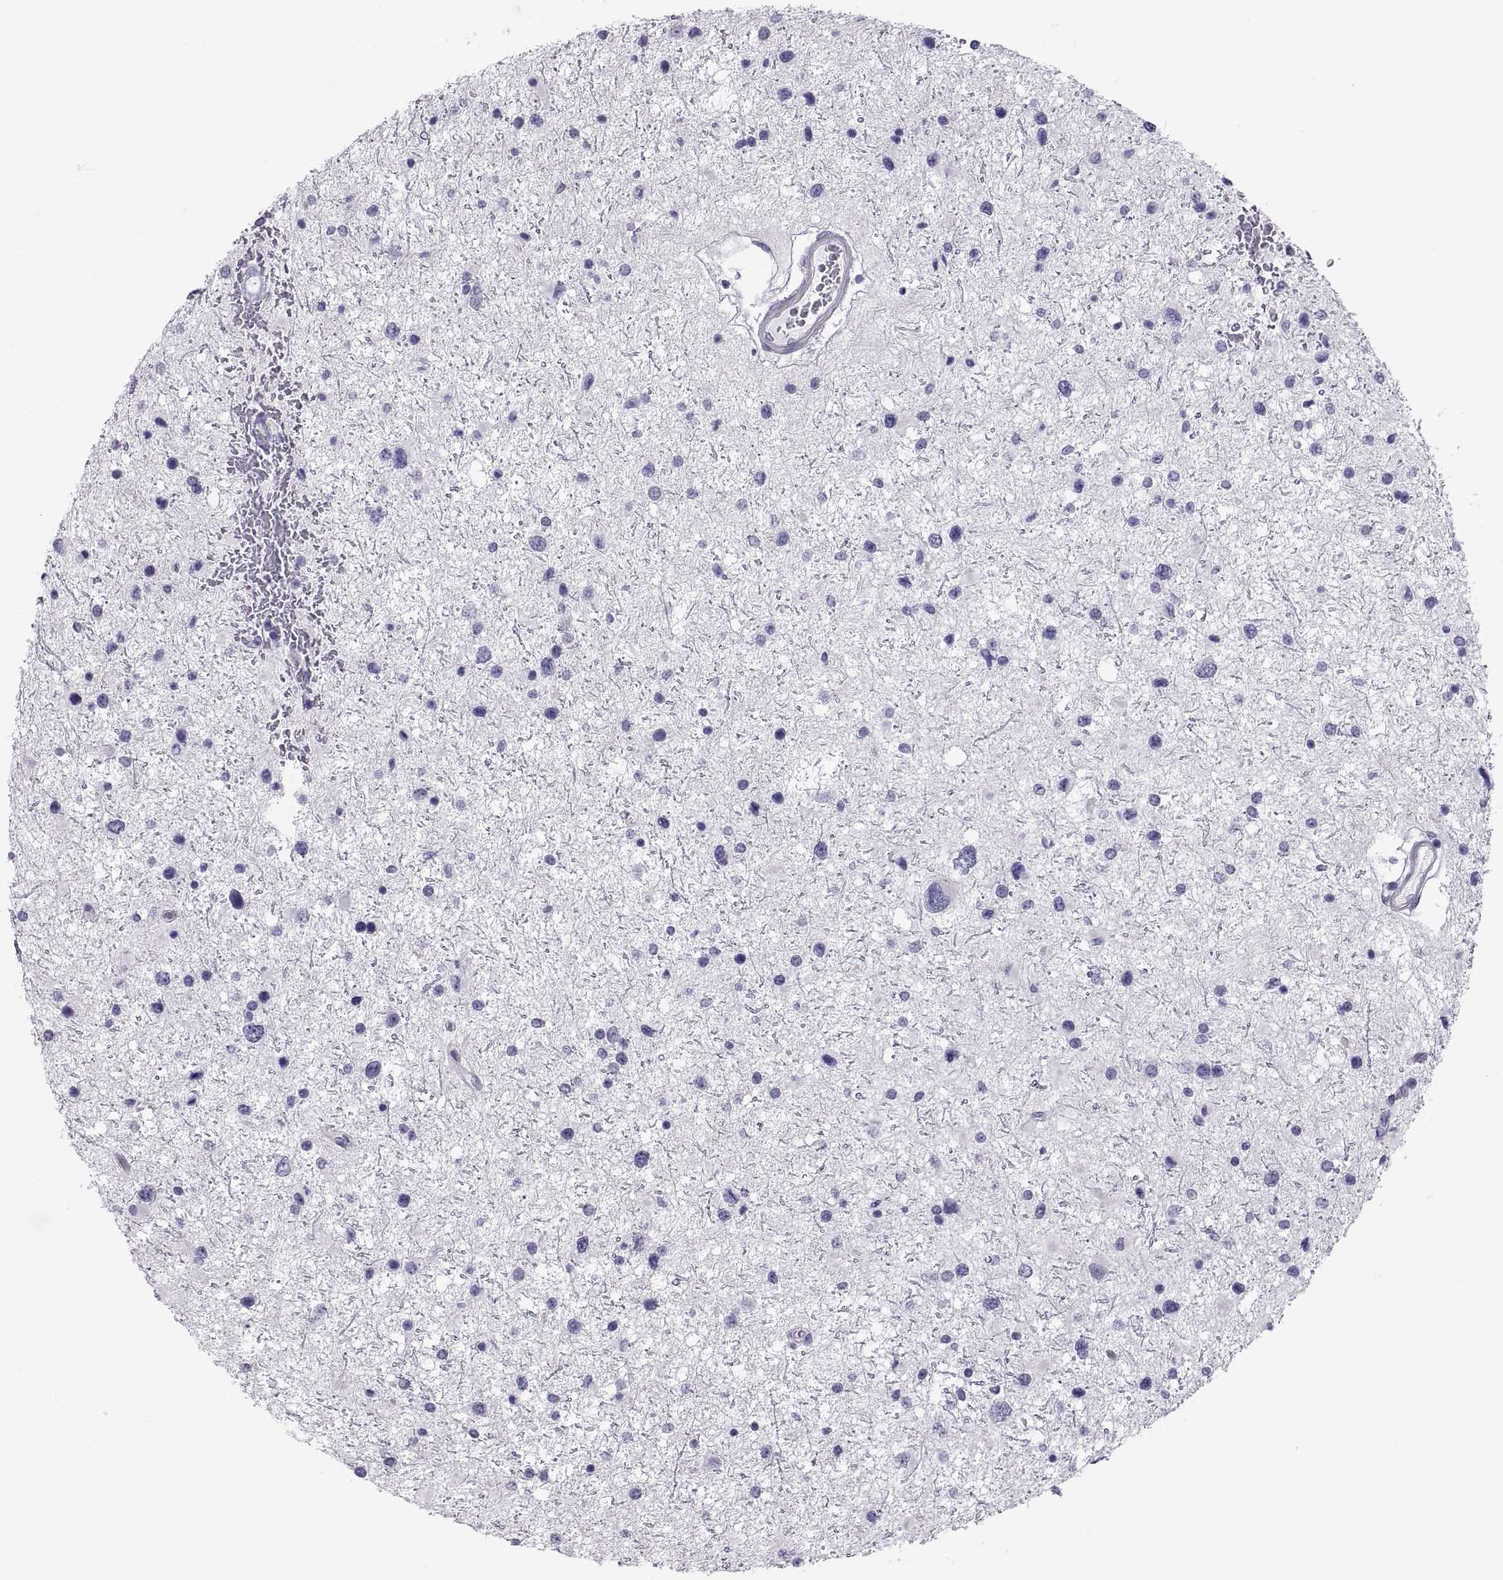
{"staining": {"intensity": "negative", "quantity": "none", "location": "none"}, "tissue": "glioma", "cell_type": "Tumor cells", "image_type": "cancer", "snomed": [{"axis": "morphology", "description": "Glioma, malignant, Low grade"}, {"axis": "topography", "description": "Brain"}], "caption": "Human malignant glioma (low-grade) stained for a protein using immunohistochemistry (IHC) reveals no positivity in tumor cells.", "gene": "RNASE12", "patient": {"sex": "female", "age": 32}}